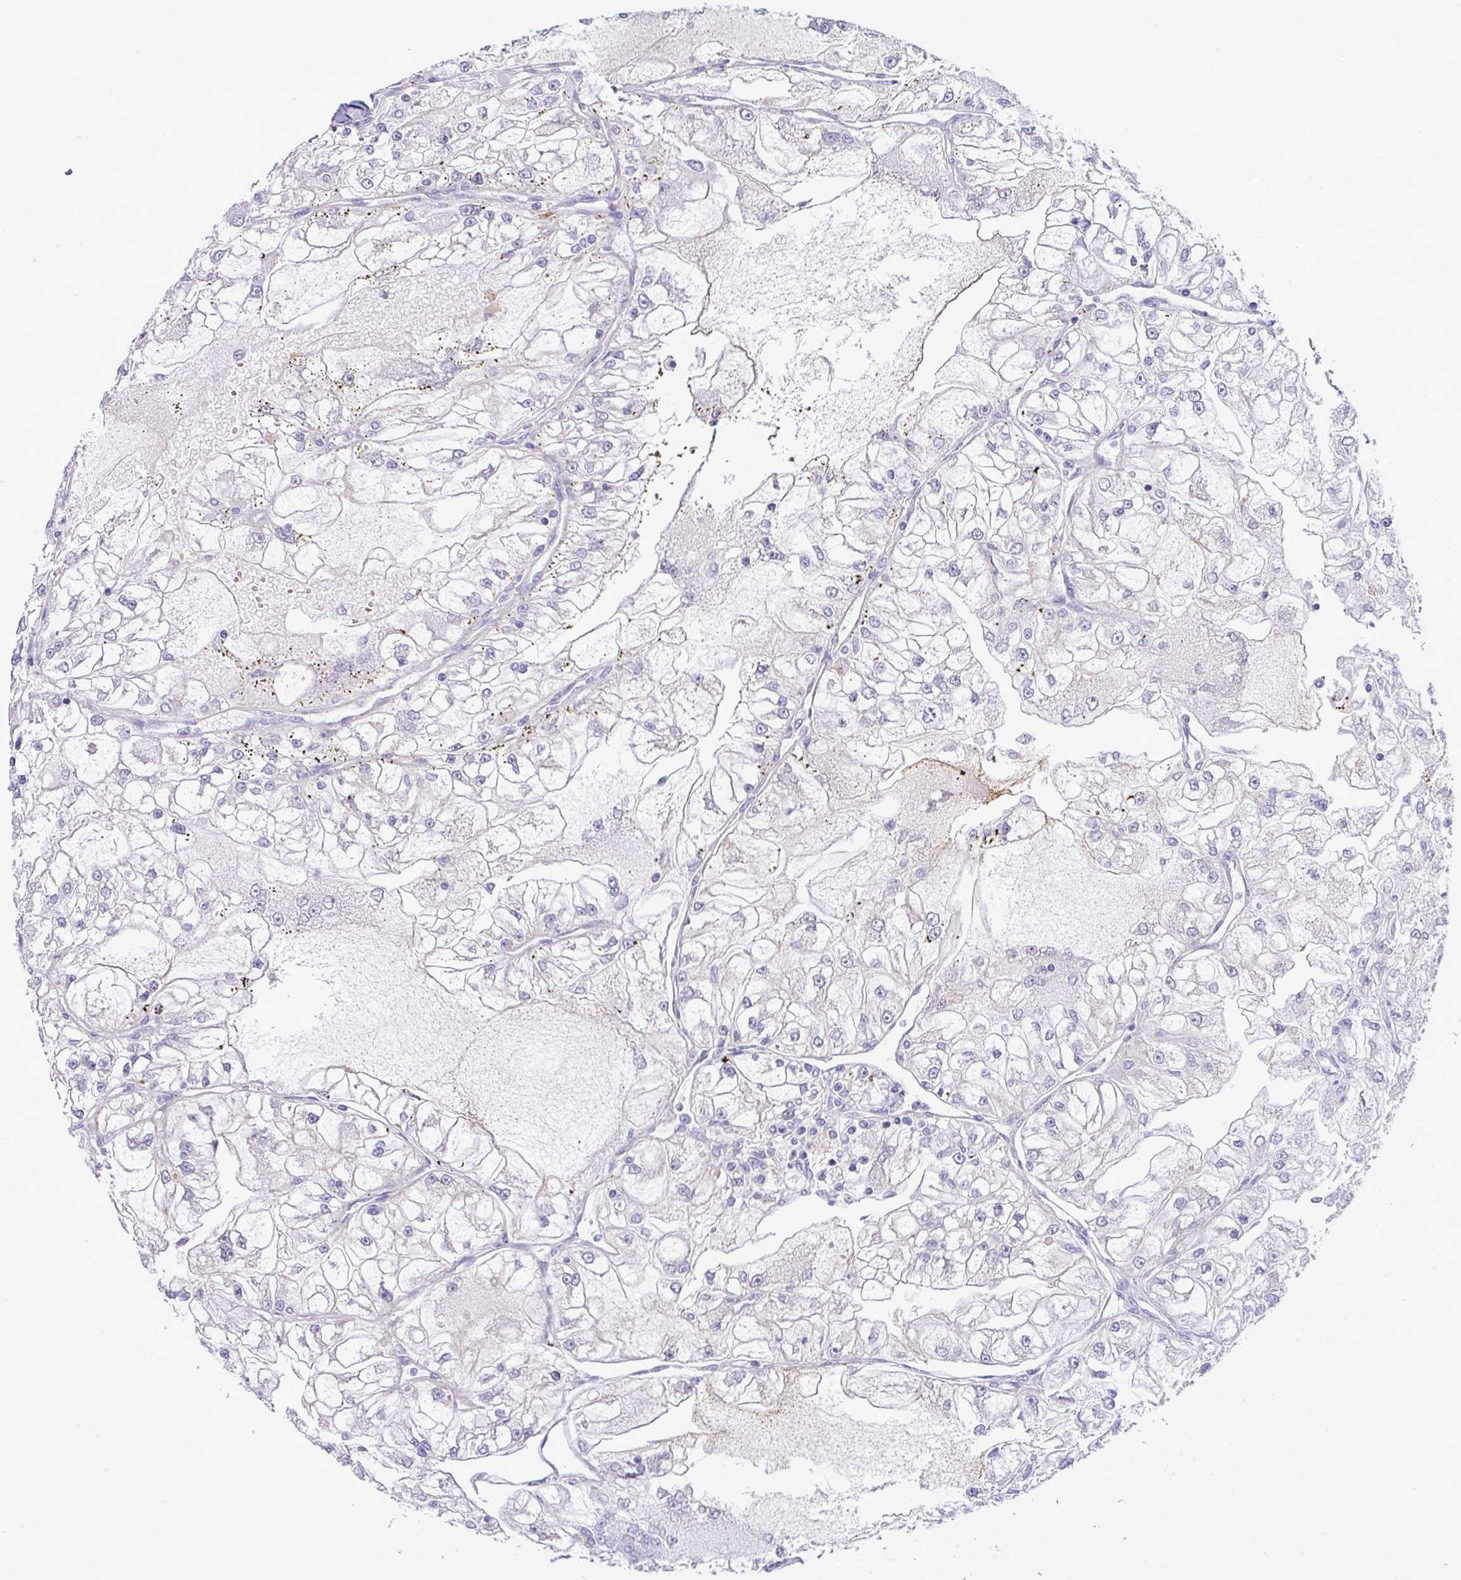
{"staining": {"intensity": "negative", "quantity": "none", "location": "none"}, "tissue": "renal cancer", "cell_type": "Tumor cells", "image_type": "cancer", "snomed": [{"axis": "morphology", "description": "Adenocarcinoma, NOS"}, {"axis": "topography", "description": "Kidney"}], "caption": "High power microscopy histopathology image of an immunohistochemistry photomicrograph of renal cancer (adenocarcinoma), revealing no significant staining in tumor cells.", "gene": "ACAP3", "patient": {"sex": "female", "age": 72}}